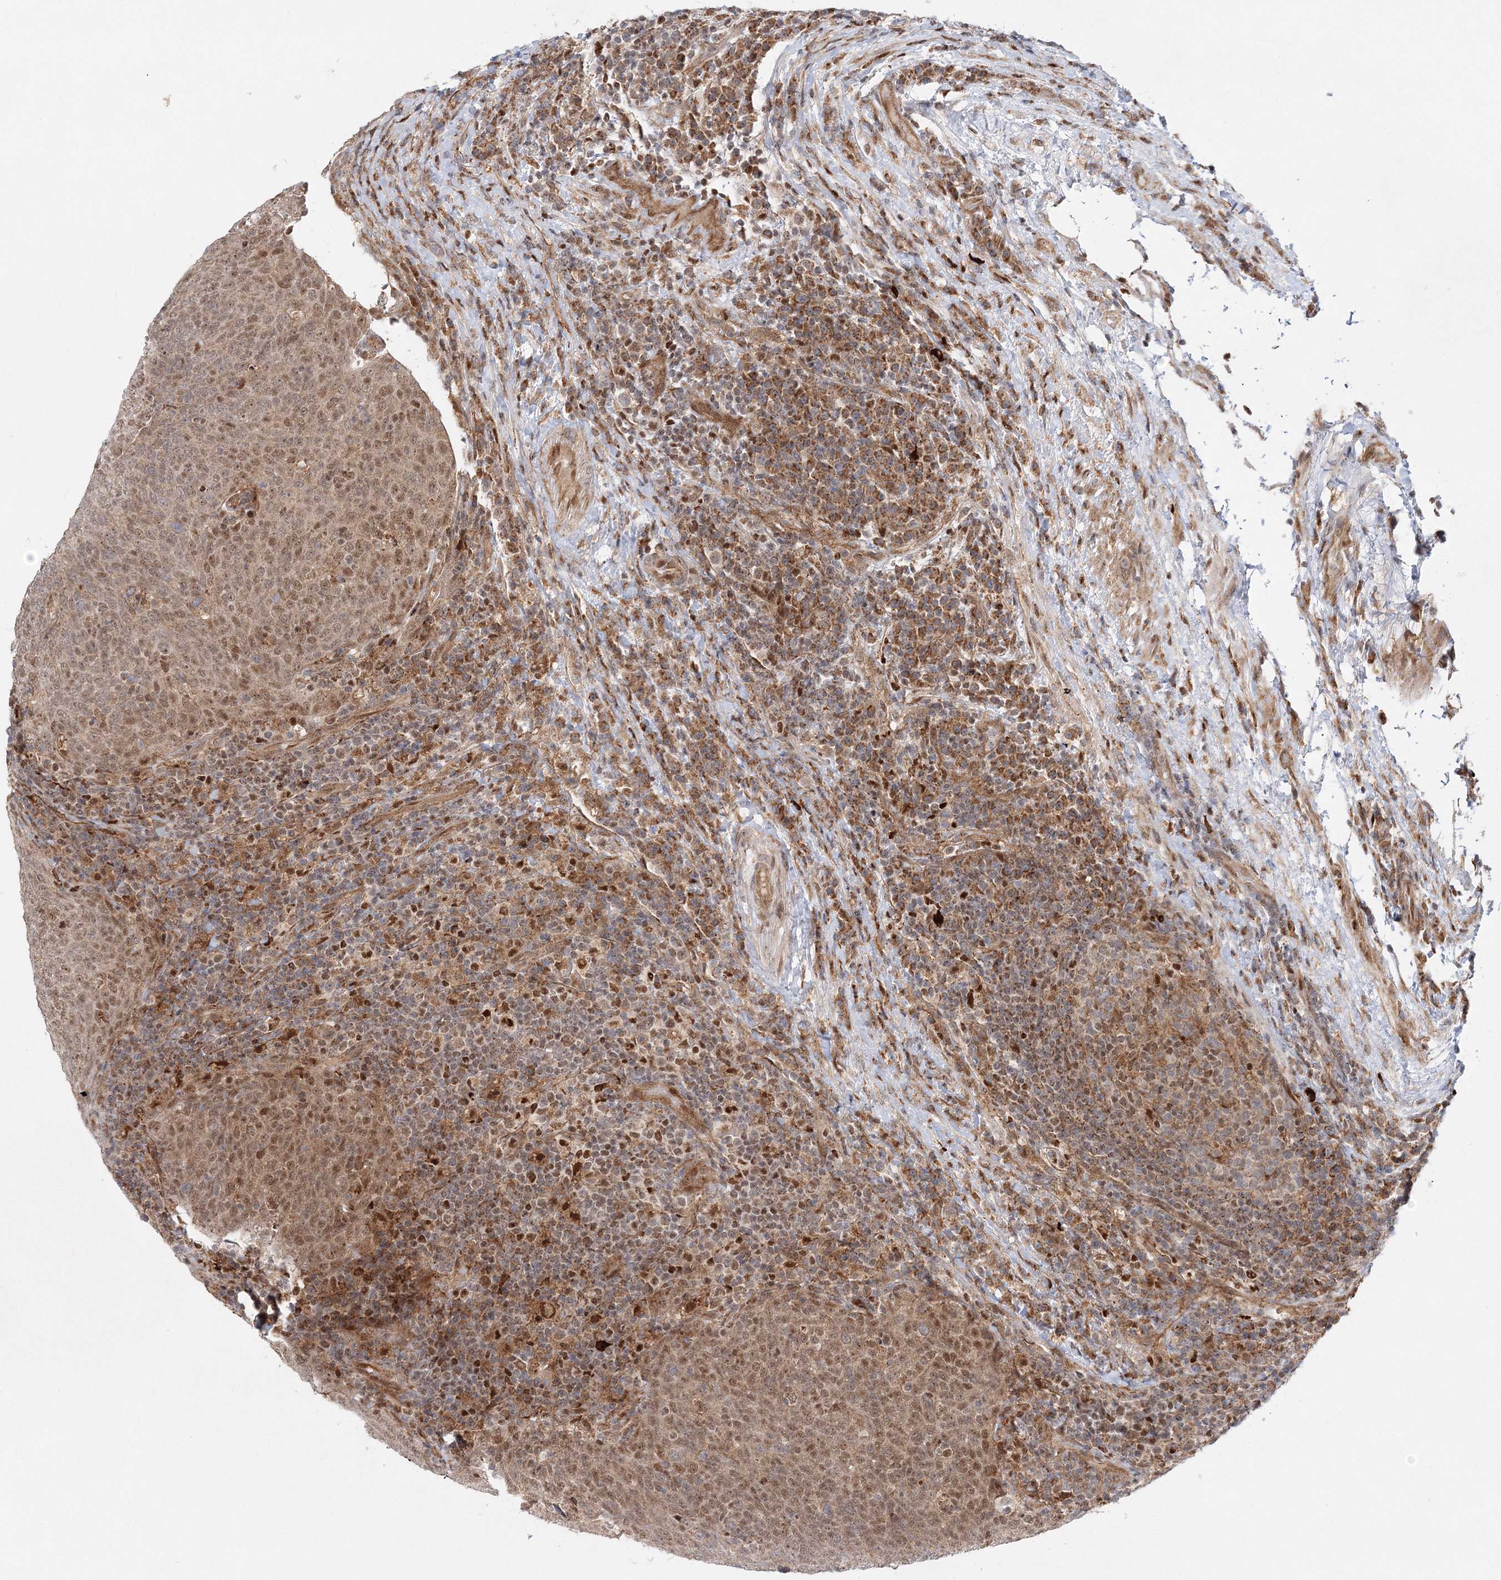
{"staining": {"intensity": "moderate", "quantity": ">75%", "location": "cytoplasmic/membranous,nuclear"}, "tissue": "head and neck cancer", "cell_type": "Tumor cells", "image_type": "cancer", "snomed": [{"axis": "morphology", "description": "Squamous cell carcinoma, NOS"}, {"axis": "morphology", "description": "Squamous cell carcinoma, metastatic, NOS"}, {"axis": "topography", "description": "Lymph node"}, {"axis": "topography", "description": "Head-Neck"}], "caption": "Human metastatic squamous cell carcinoma (head and neck) stained with a protein marker exhibits moderate staining in tumor cells.", "gene": "RAB11FIP2", "patient": {"sex": "male", "age": 62}}